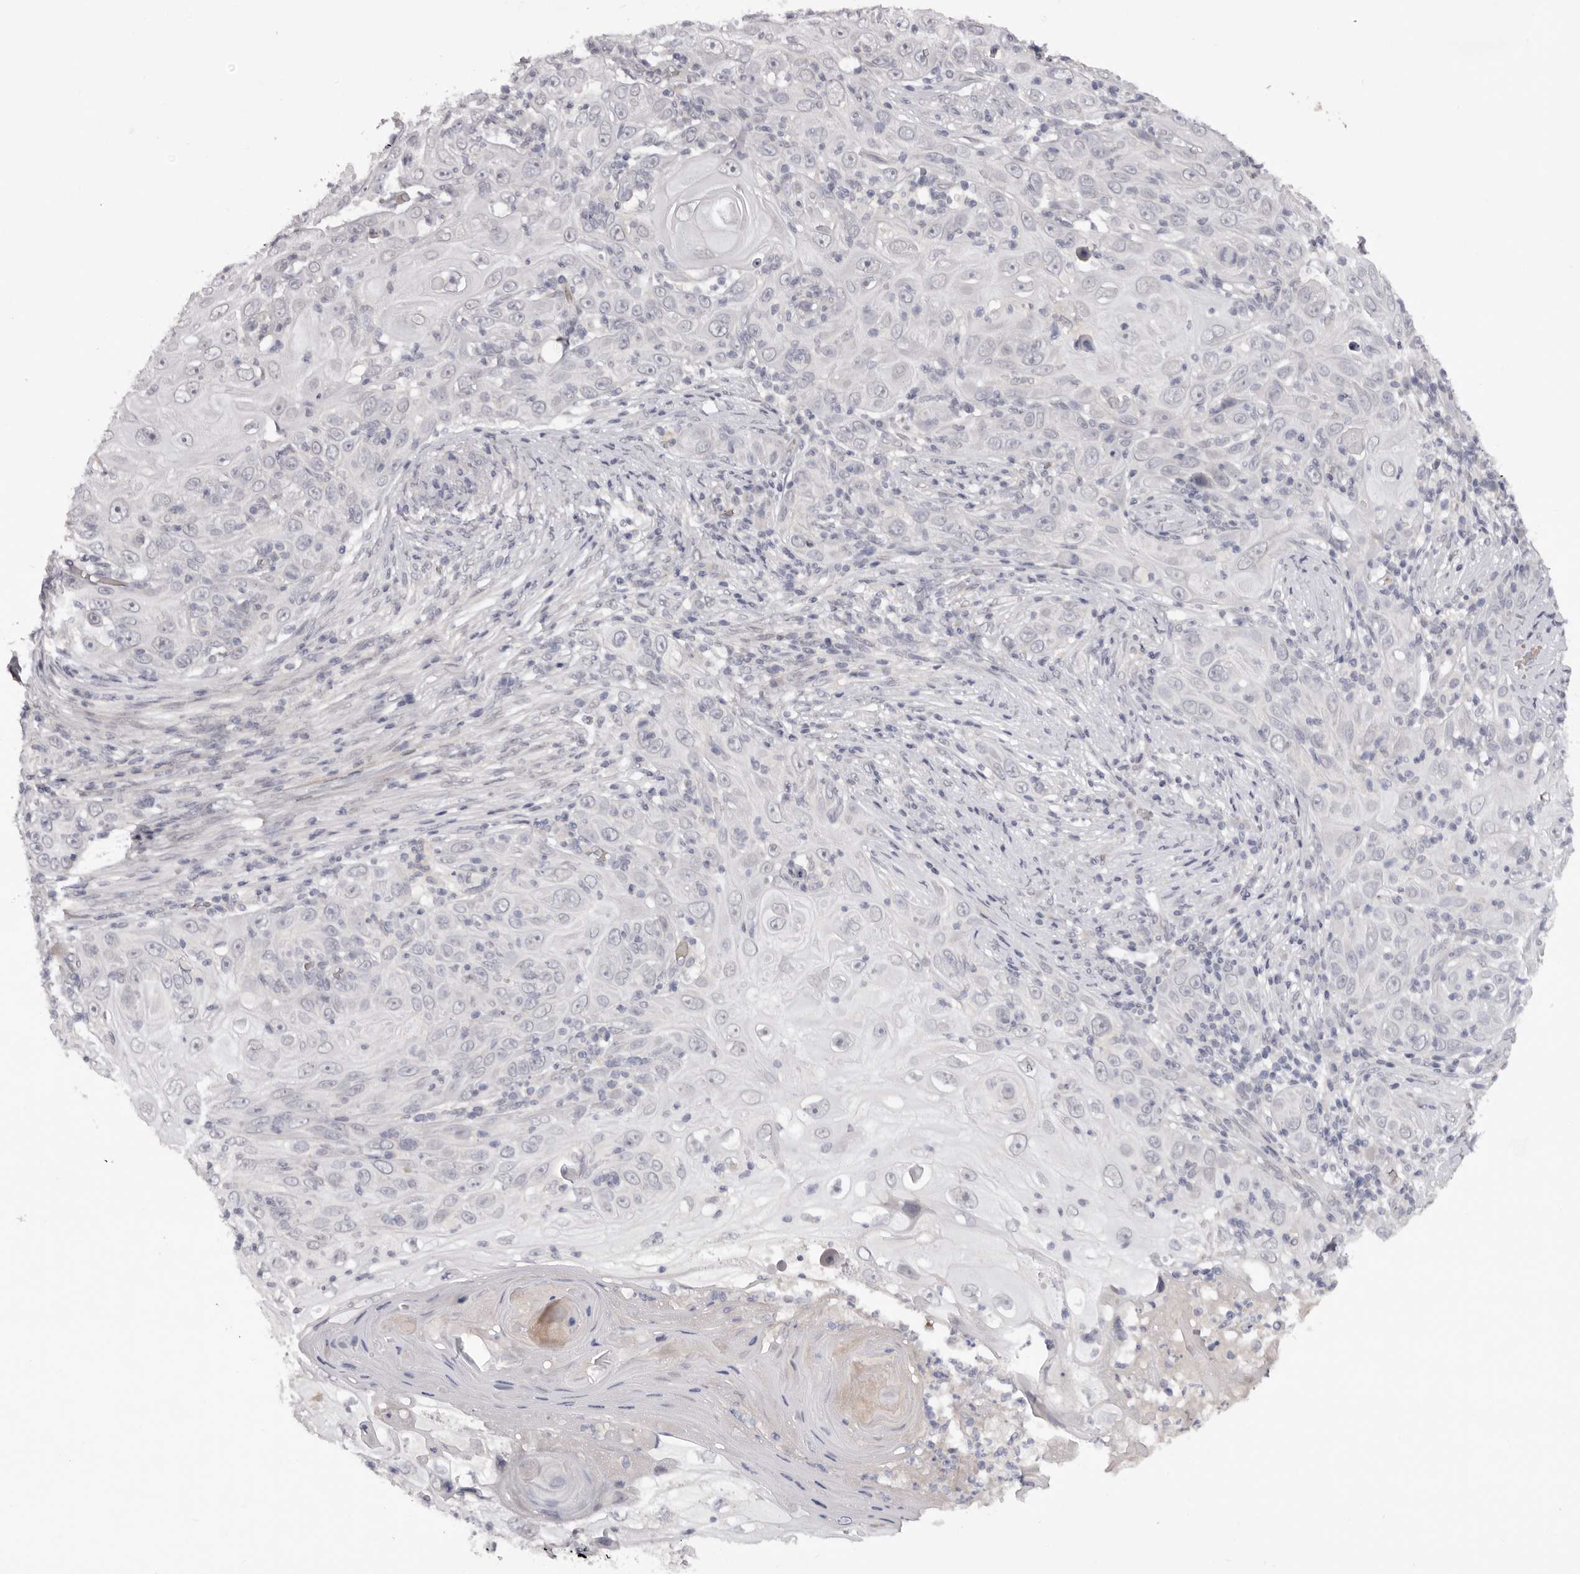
{"staining": {"intensity": "negative", "quantity": "none", "location": "none"}, "tissue": "skin cancer", "cell_type": "Tumor cells", "image_type": "cancer", "snomed": [{"axis": "morphology", "description": "Squamous cell carcinoma, NOS"}, {"axis": "topography", "description": "Skin"}], "caption": "This image is of skin cancer (squamous cell carcinoma) stained with IHC to label a protein in brown with the nuclei are counter-stained blue. There is no staining in tumor cells.", "gene": "TNR", "patient": {"sex": "female", "age": 88}}